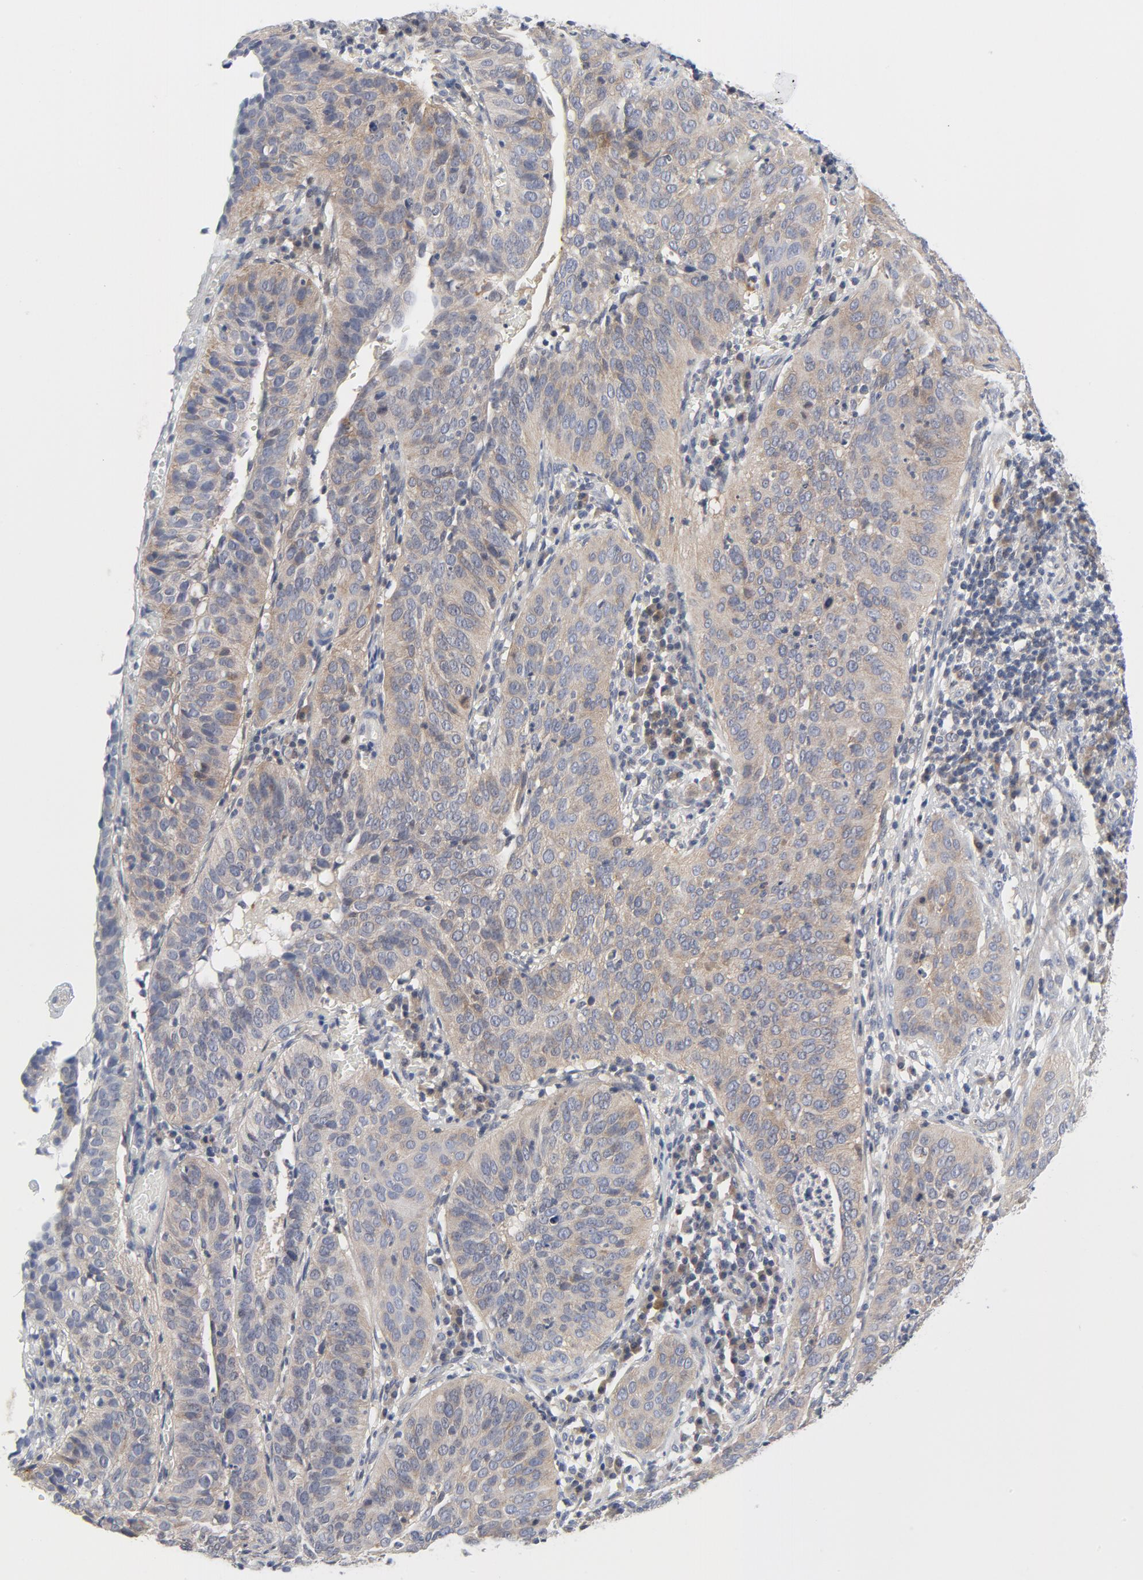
{"staining": {"intensity": "weak", "quantity": ">75%", "location": "cytoplasmic/membranous"}, "tissue": "cervical cancer", "cell_type": "Tumor cells", "image_type": "cancer", "snomed": [{"axis": "morphology", "description": "Squamous cell carcinoma, NOS"}, {"axis": "topography", "description": "Cervix"}], "caption": "There is low levels of weak cytoplasmic/membranous staining in tumor cells of cervical squamous cell carcinoma, as demonstrated by immunohistochemical staining (brown color).", "gene": "BAD", "patient": {"sex": "female", "age": 39}}